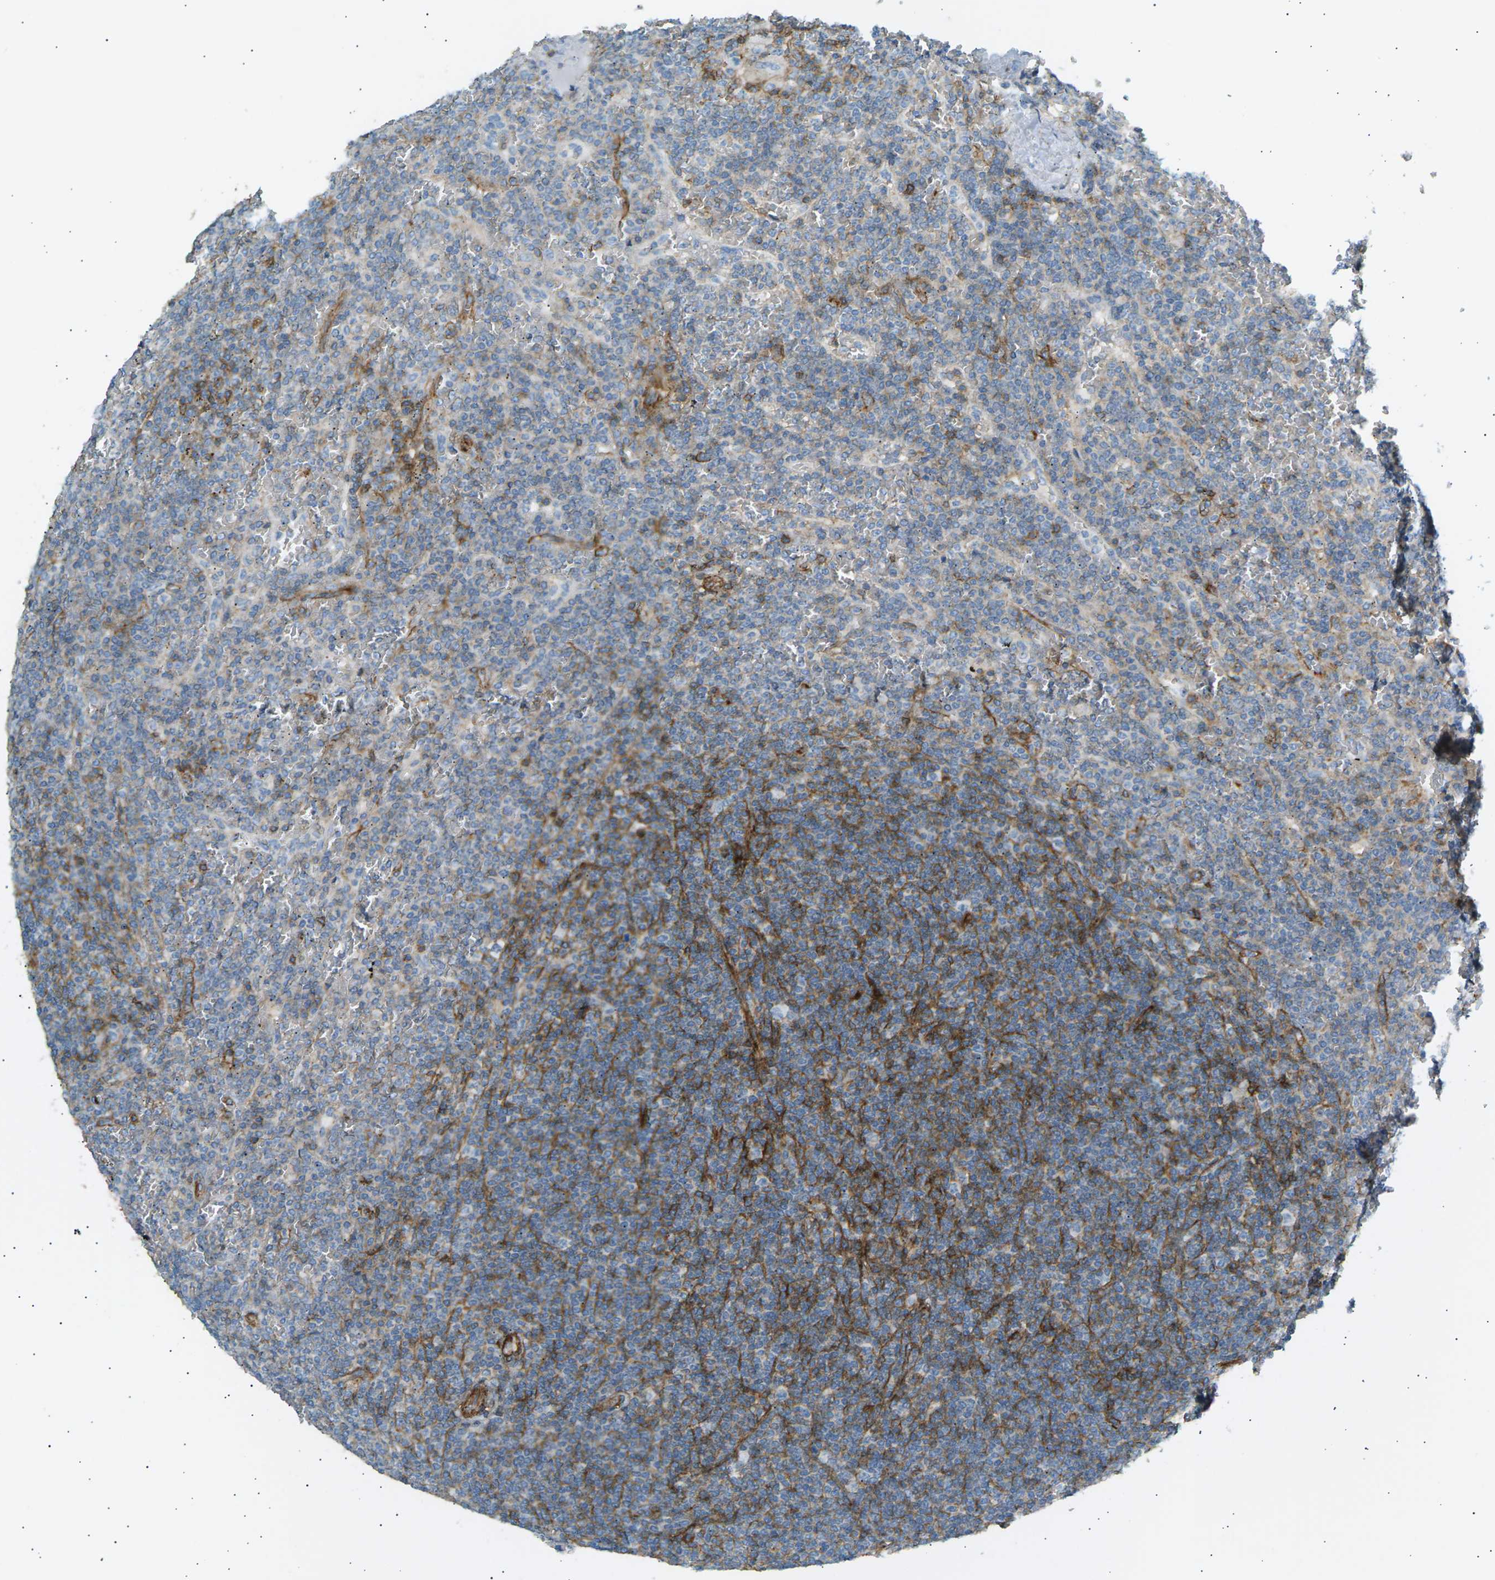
{"staining": {"intensity": "weak", "quantity": "25%-75%", "location": "cytoplasmic/membranous"}, "tissue": "lymphoma", "cell_type": "Tumor cells", "image_type": "cancer", "snomed": [{"axis": "morphology", "description": "Malignant lymphoma, non-Hodgkin's type, Low grade"}, {"axis": "topography", "description": "Spleen"}], "caption": "Brown immunohistochemical staining in low-grade malignant lymphoma, non-Hodgkin's type demonstrates weak cytoplasmic/membranous positivity in approximately 25%-75% of tumor cells. The protein is stained brown, and the nuclei are stained in blue (DAB IHC with brightfield microscopy, high magnification).", "gene": "ATP2B4", "patient": {"sex": "female", "age": 19}}